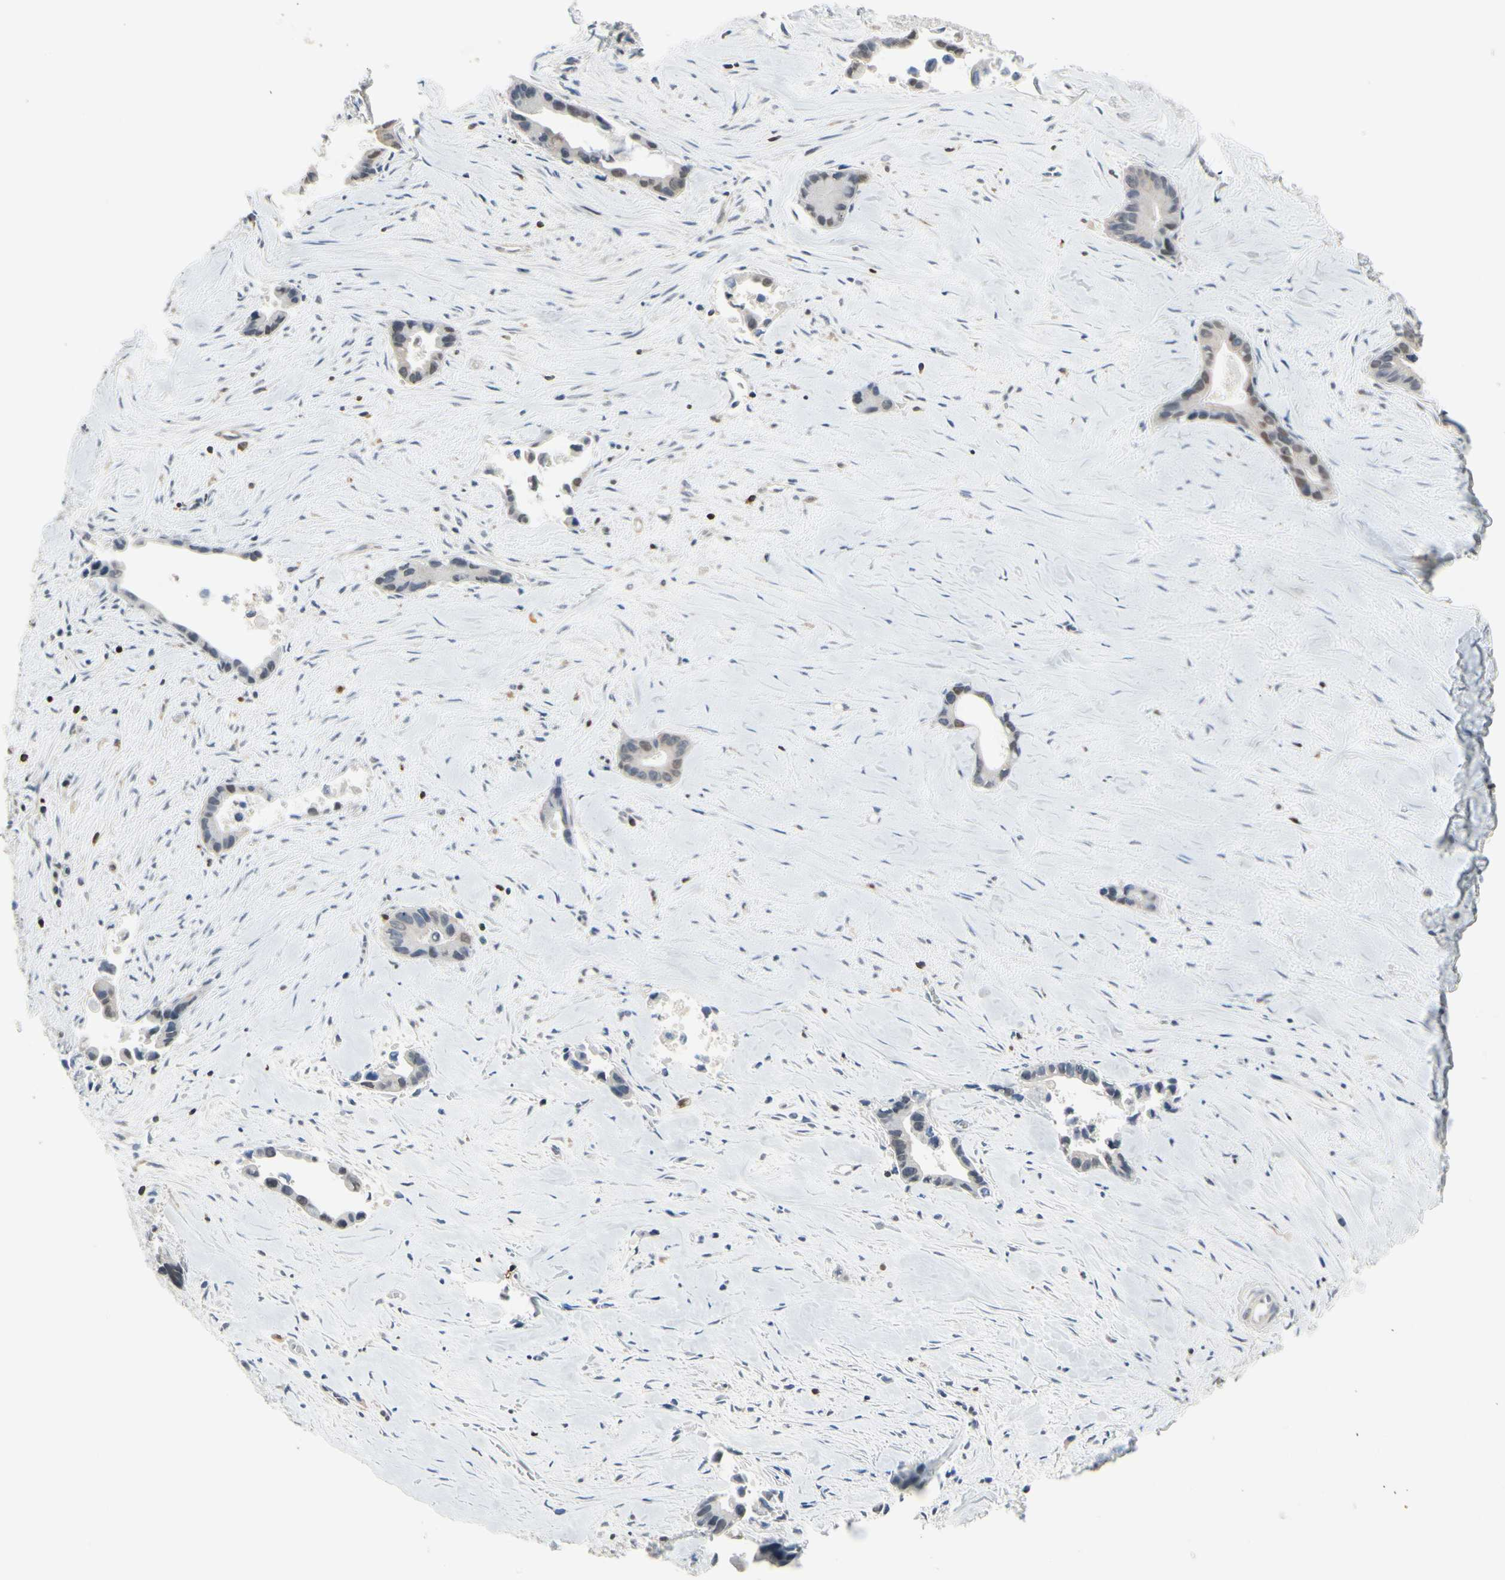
{"staining": {"intensity": "moderate", "quantity": "<25%", "location": "nuclear"}, "tissue": "liver cancer", "cell_type": "Tumor cells", "image_type": "cancer", "snomed": [{"axis": "morphology", "description": "Cholangiocarcinoma"}, {"axis": "topography", "description": "Liver"}], "caption": "Moderate nuclear protein expression is identified in about <25% of tumor cells in liver cholangiocarcinoma.", "gene": "NFATC2", "patient": {"sex": "female", "age": 55}}